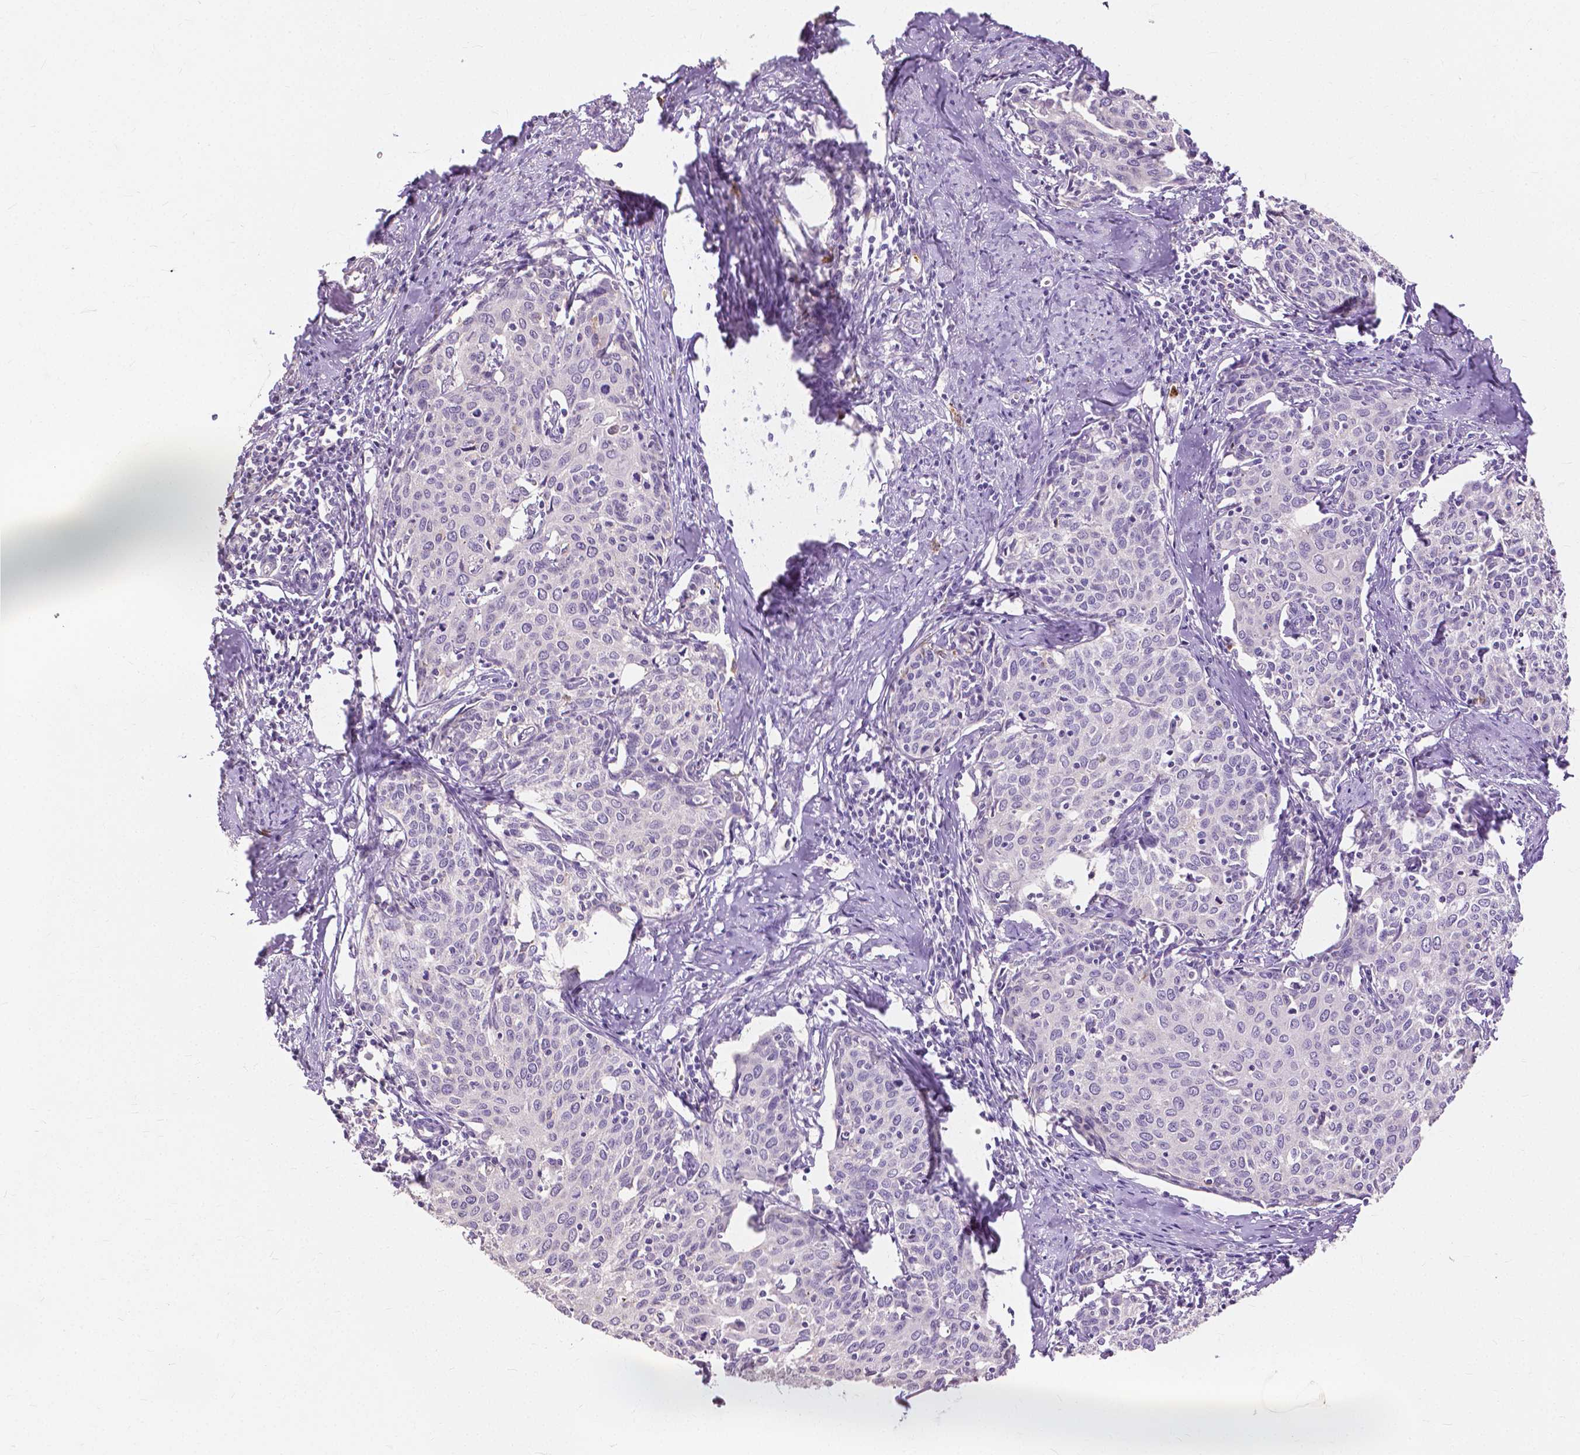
{"staining": {"intensity": "negative", "quantity": "none", "location": "none"}, "tissue": "cervical cancer", "cell_type": "Tumor cells", "image_type": "cancer", "snomed": [{"axis": "morphology", "description": "Squamous cell carcinoma, NOS"}, {"axis": "topography", "description": "Cervix"}], "caption": "The photomicrograph exhibits no significant expression in tumor cells of cervical squamous cell carcinoma. (DAB (3,3'-diaminobenzidine) immunohistochemistry with hematoxylin counter stain).", "gene": "CXCR2", "patient": {"sex": "female", "age": 62}}